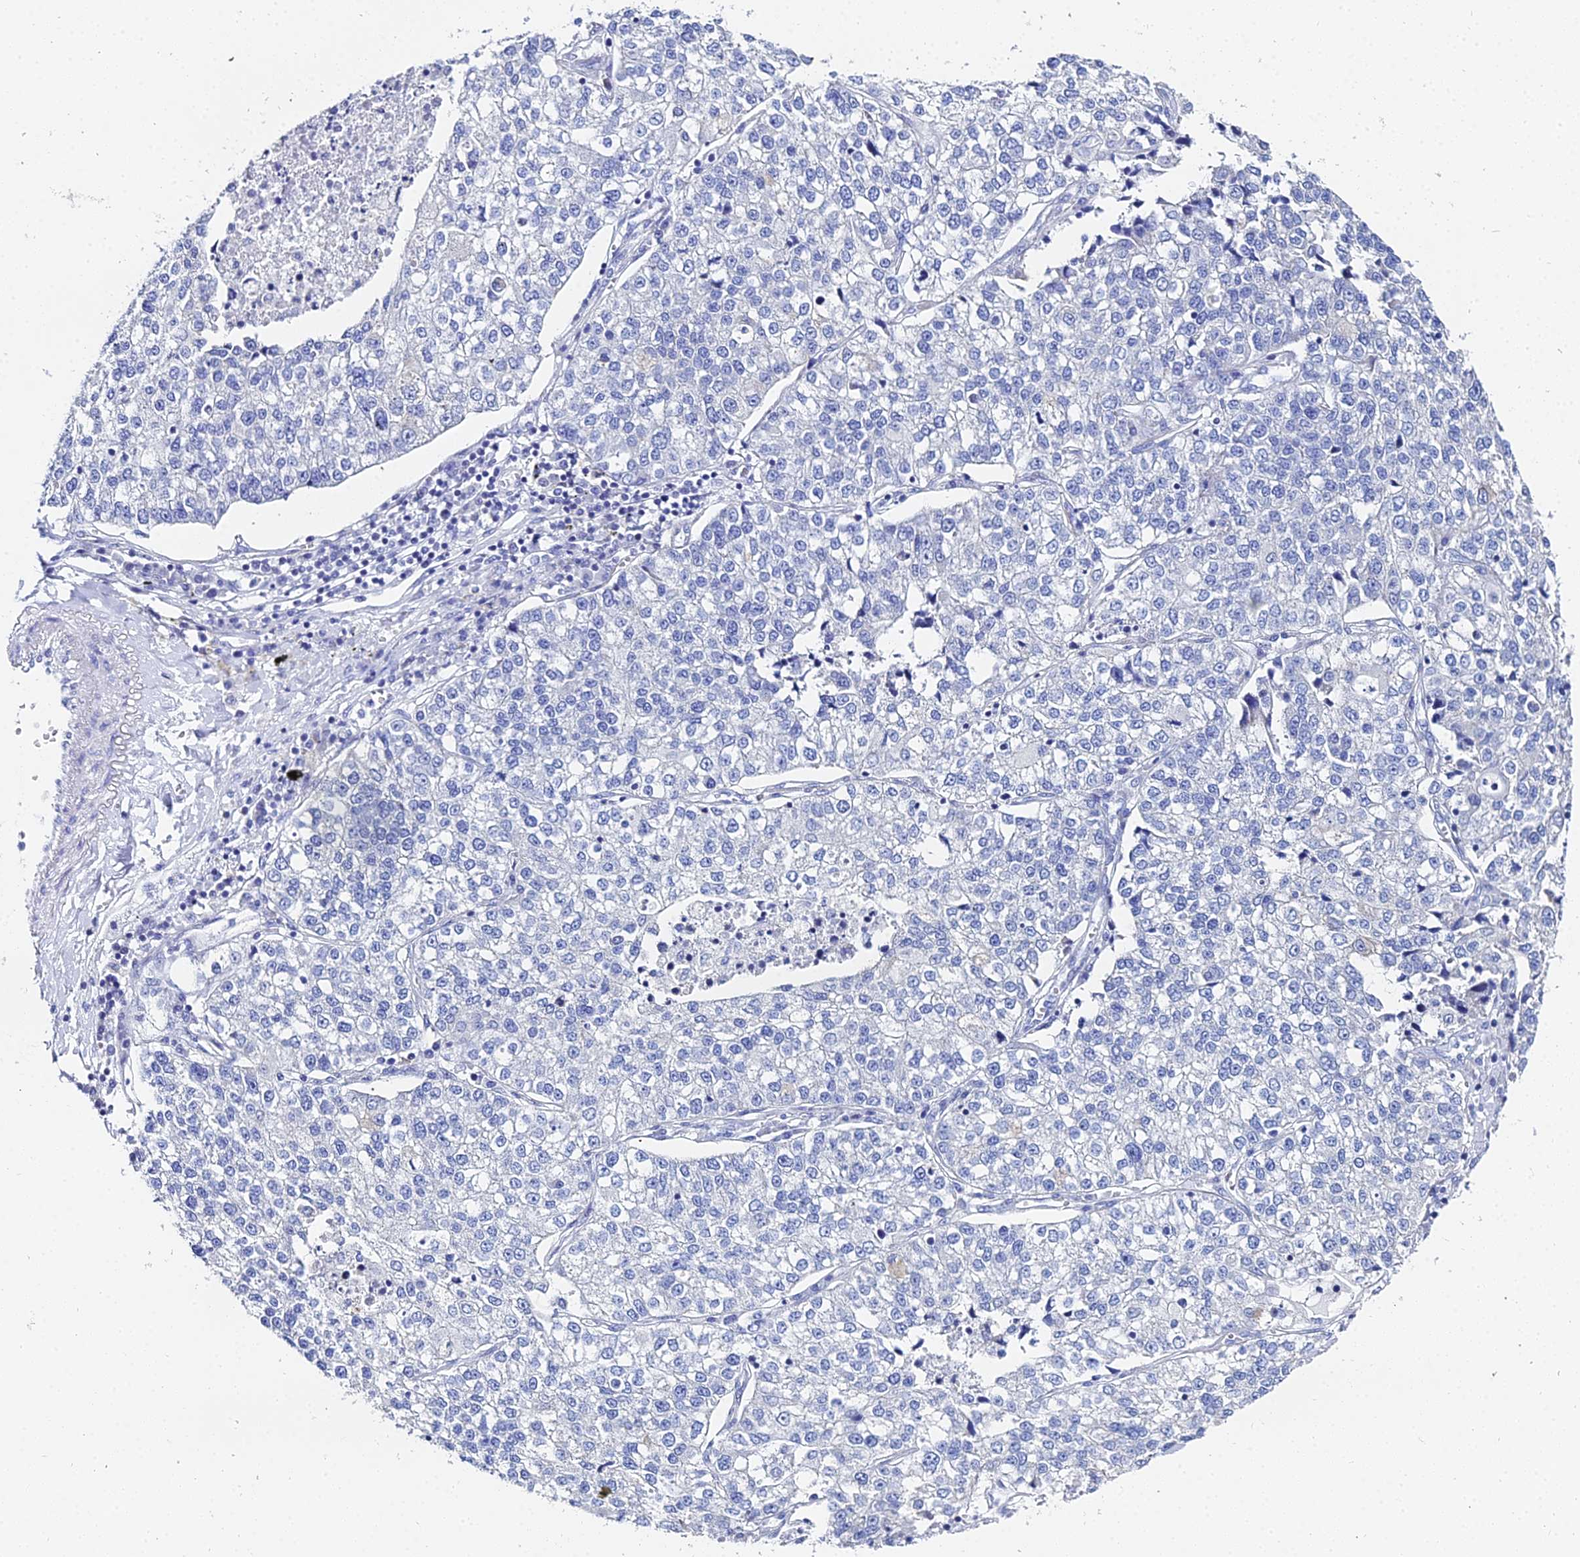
{"staining": {"intensity": "negative", "quantity": "none", "location": "none"}, "tissue": "lung cancer", "cell_type": "Tumor cells", "image_type": "cancer", "snomed": [{"axis": "morphology", "description": "Adenocarcinoma, NOS"}, {"axis": "topography", "description": "Lung"}], "caption": "Human lung adenocarcinoma stained for a protein using immunohistochemistry exhibits no expression in tumor cells.", "gene": "OCM", "patient": {"sex": "male", "age": 49}}